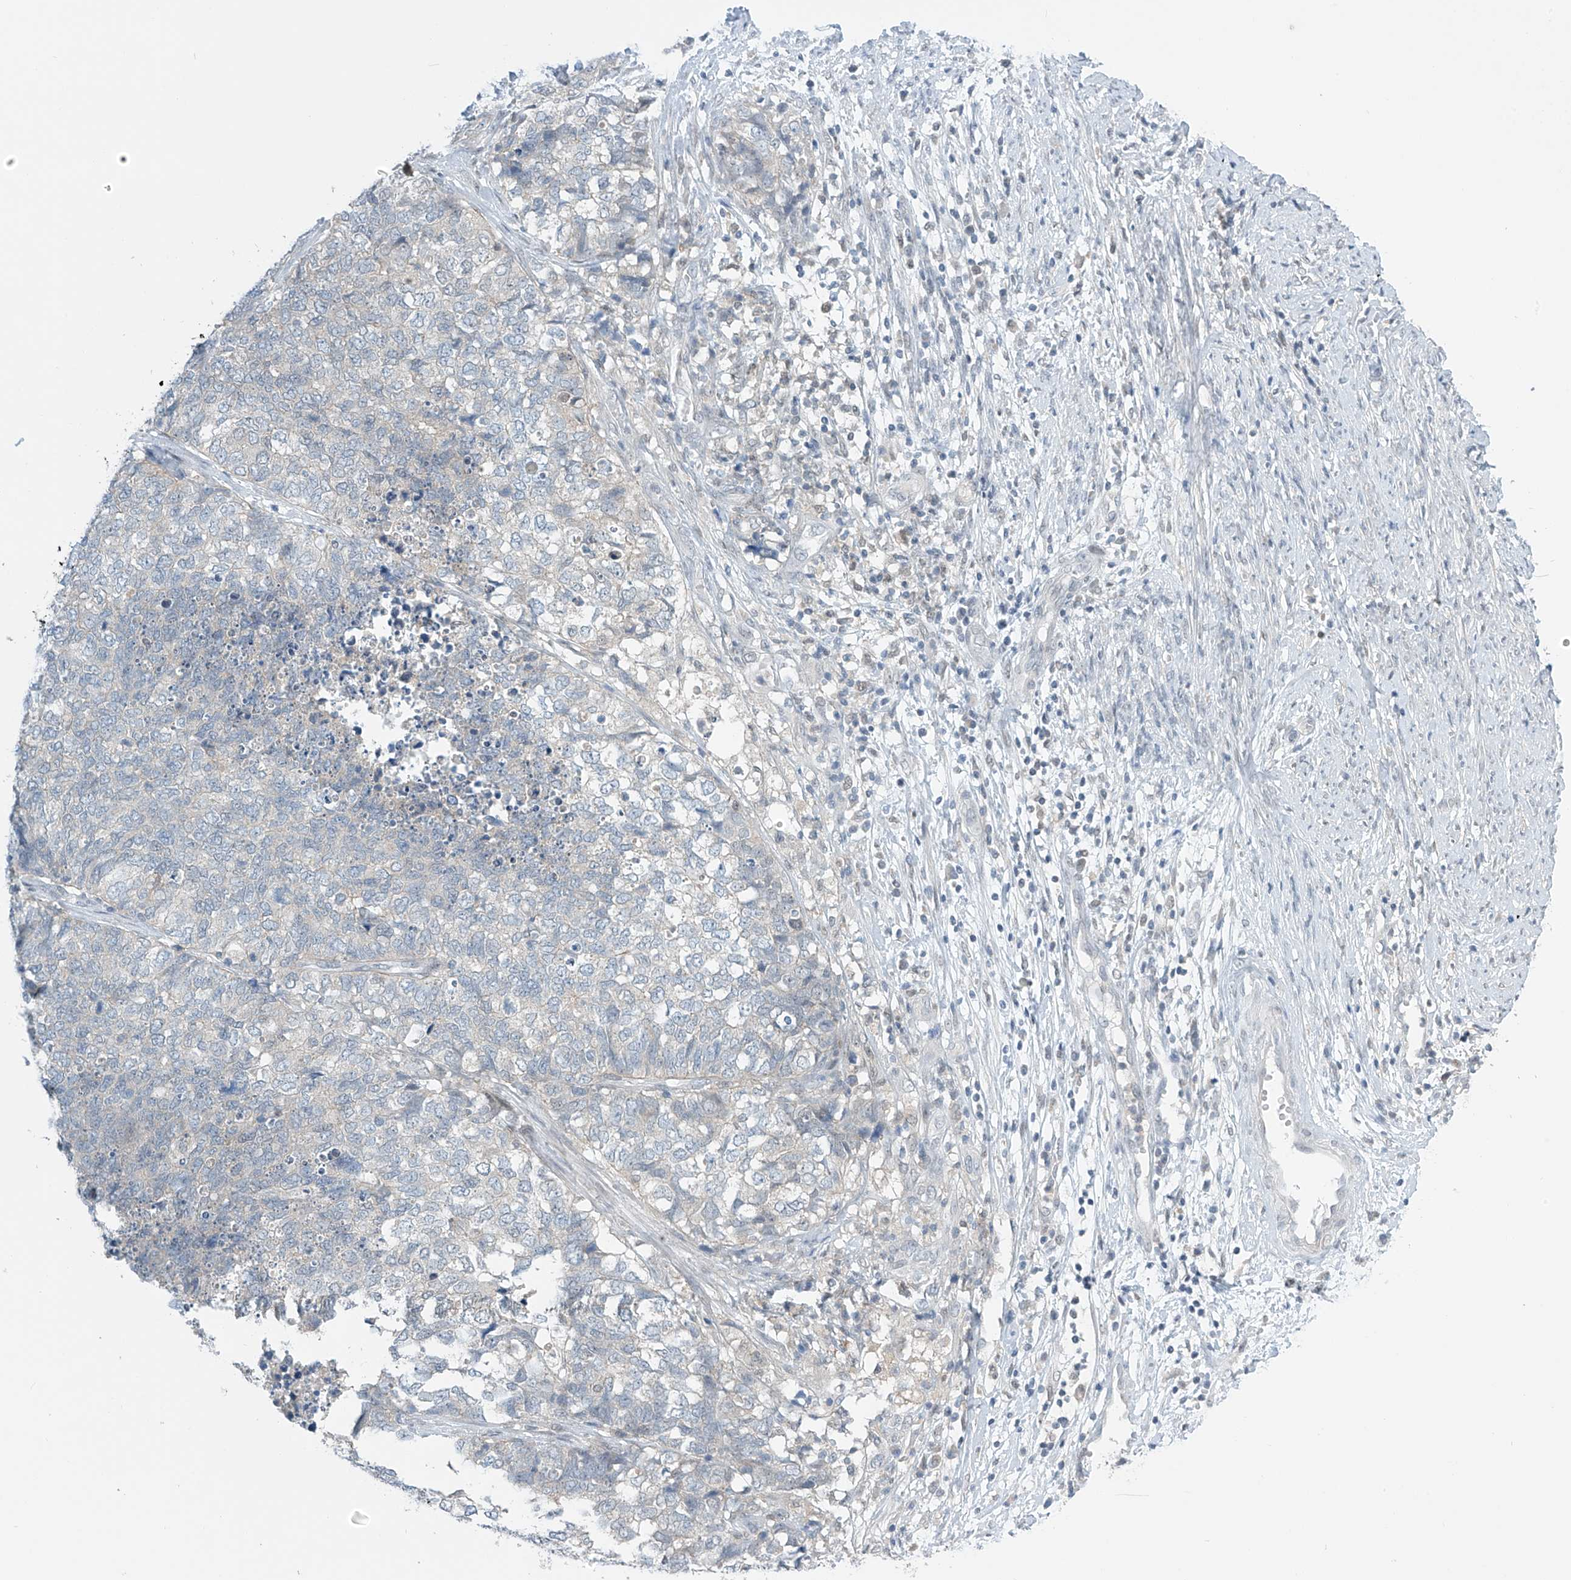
{"staining": {"intensity": "negative", "quantity": "none", "location": "none"}, "tissue": "cervical cancer", "cell_type": "Tumor cells", "image_type": "cancer", "snomed": [{"axis": "morphology", "description": "Squamous cell carcinoma, NOS"}, {"axis": "topography", "description": "Cervix"}], "caption": "Tumor cells are negative for brown protein staining in squamous cell carcinoma (cervical).", "gene": "APLF", "patient": {"sex": "female", "age": 63}}